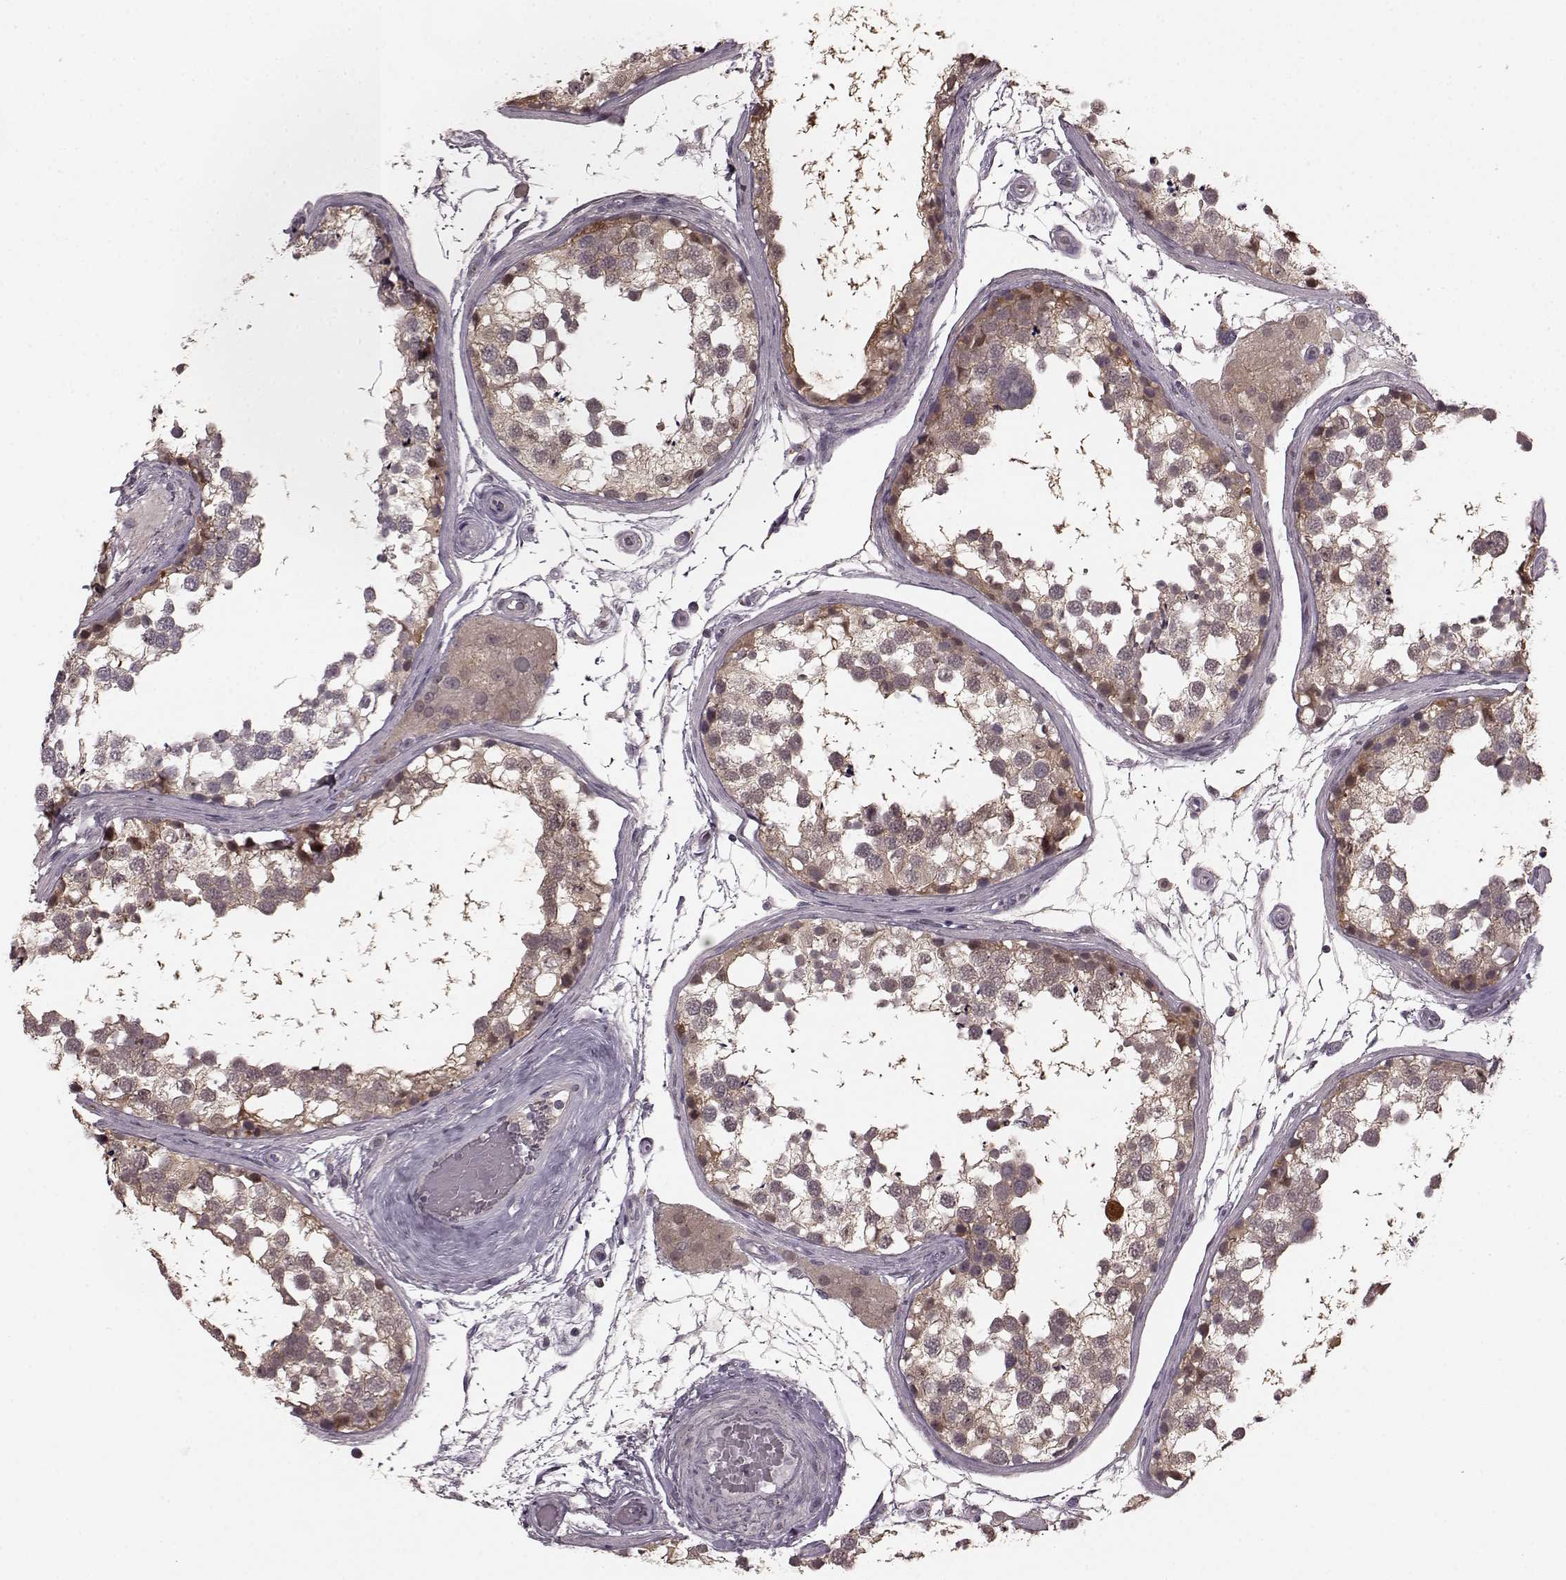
{"staining": {"intensity": "weak", "quantity": "25%-75%", "location": "cytoplasmic/membranous"}, "tissue": "testis", "cell_type": "Cells in seminiferous ducts", "image_type": "normal", "snomed": [{"axis": "morphology", "description": "Normal tissue, NOS"}, {"axis": "morphology", "description": "Seminoma, NOS"}, {"axis": "topography", "description": "Testis"}], "caption": "Immunohistochemical staining of normal human testis exhibits 25%-75% levels of weak cytoplasmic/membranous protein positivity in approximately 25%-75% of cells in seminiferous ducts.", "gene": "GSS", "patient": {"sex": "male", "age": 65}}